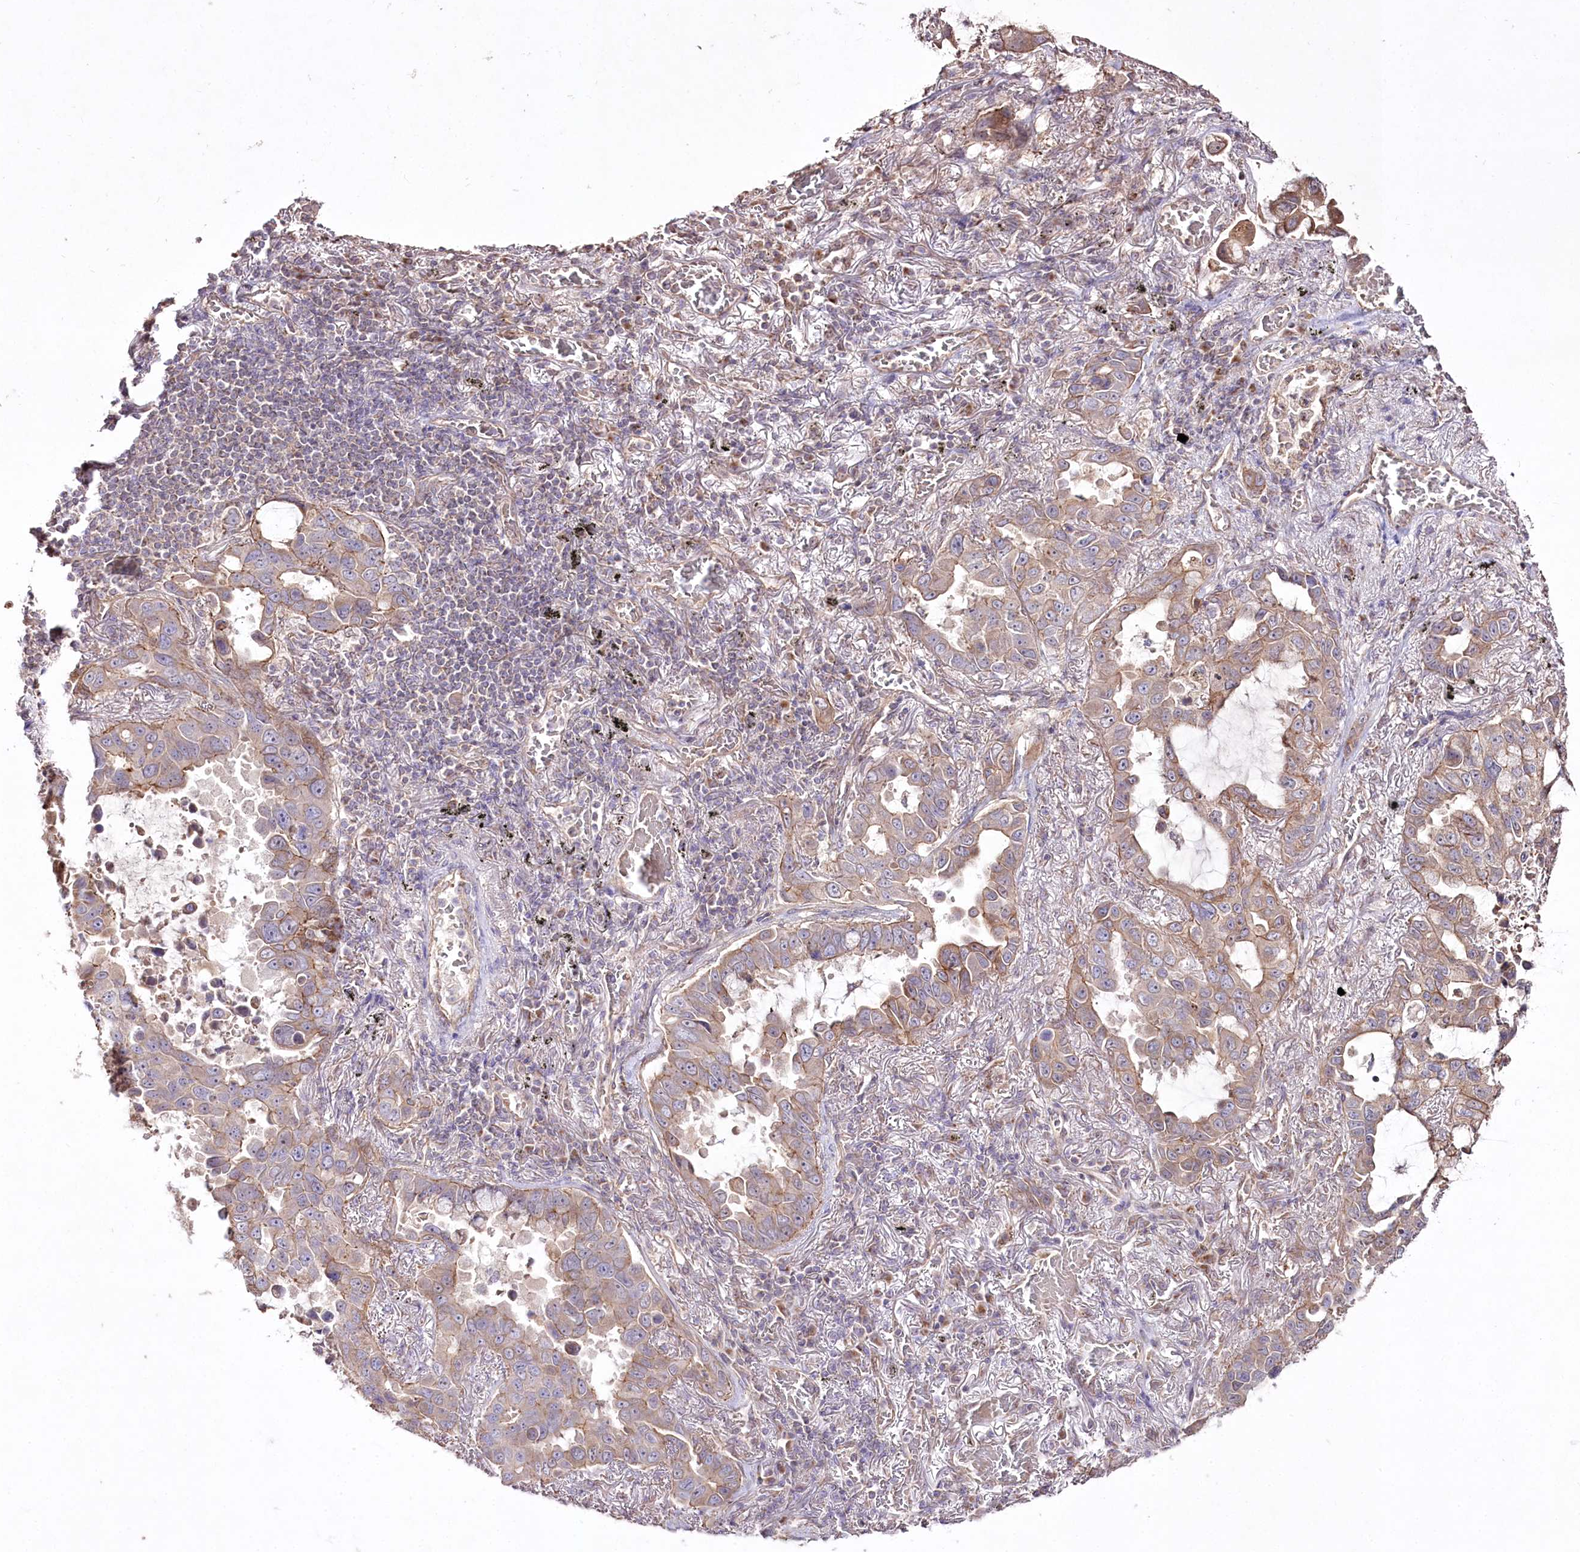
{"staining": {"intensity": "moderate", "quantity": ">75%", "location": "cytoplasmic/membranous"}, "tissue": "lung cancer", "cell_type": "Tumor cells", "image_type": "cancer", "snomed": [{"axis": "morphology", "description": "Adenocarcinoma, NOS"}, {"axis": "topography", "description": "Lung"}], "caption": "Approximately >75% of tumor cells in lung cancer (adenocarcinoma) exhibit moderate cytoplasmic/membranous protein staining as visualized by brown immunohistochemical staining.", "gene": "REXO2", "patient": {"sex": "male", "age": 64}}